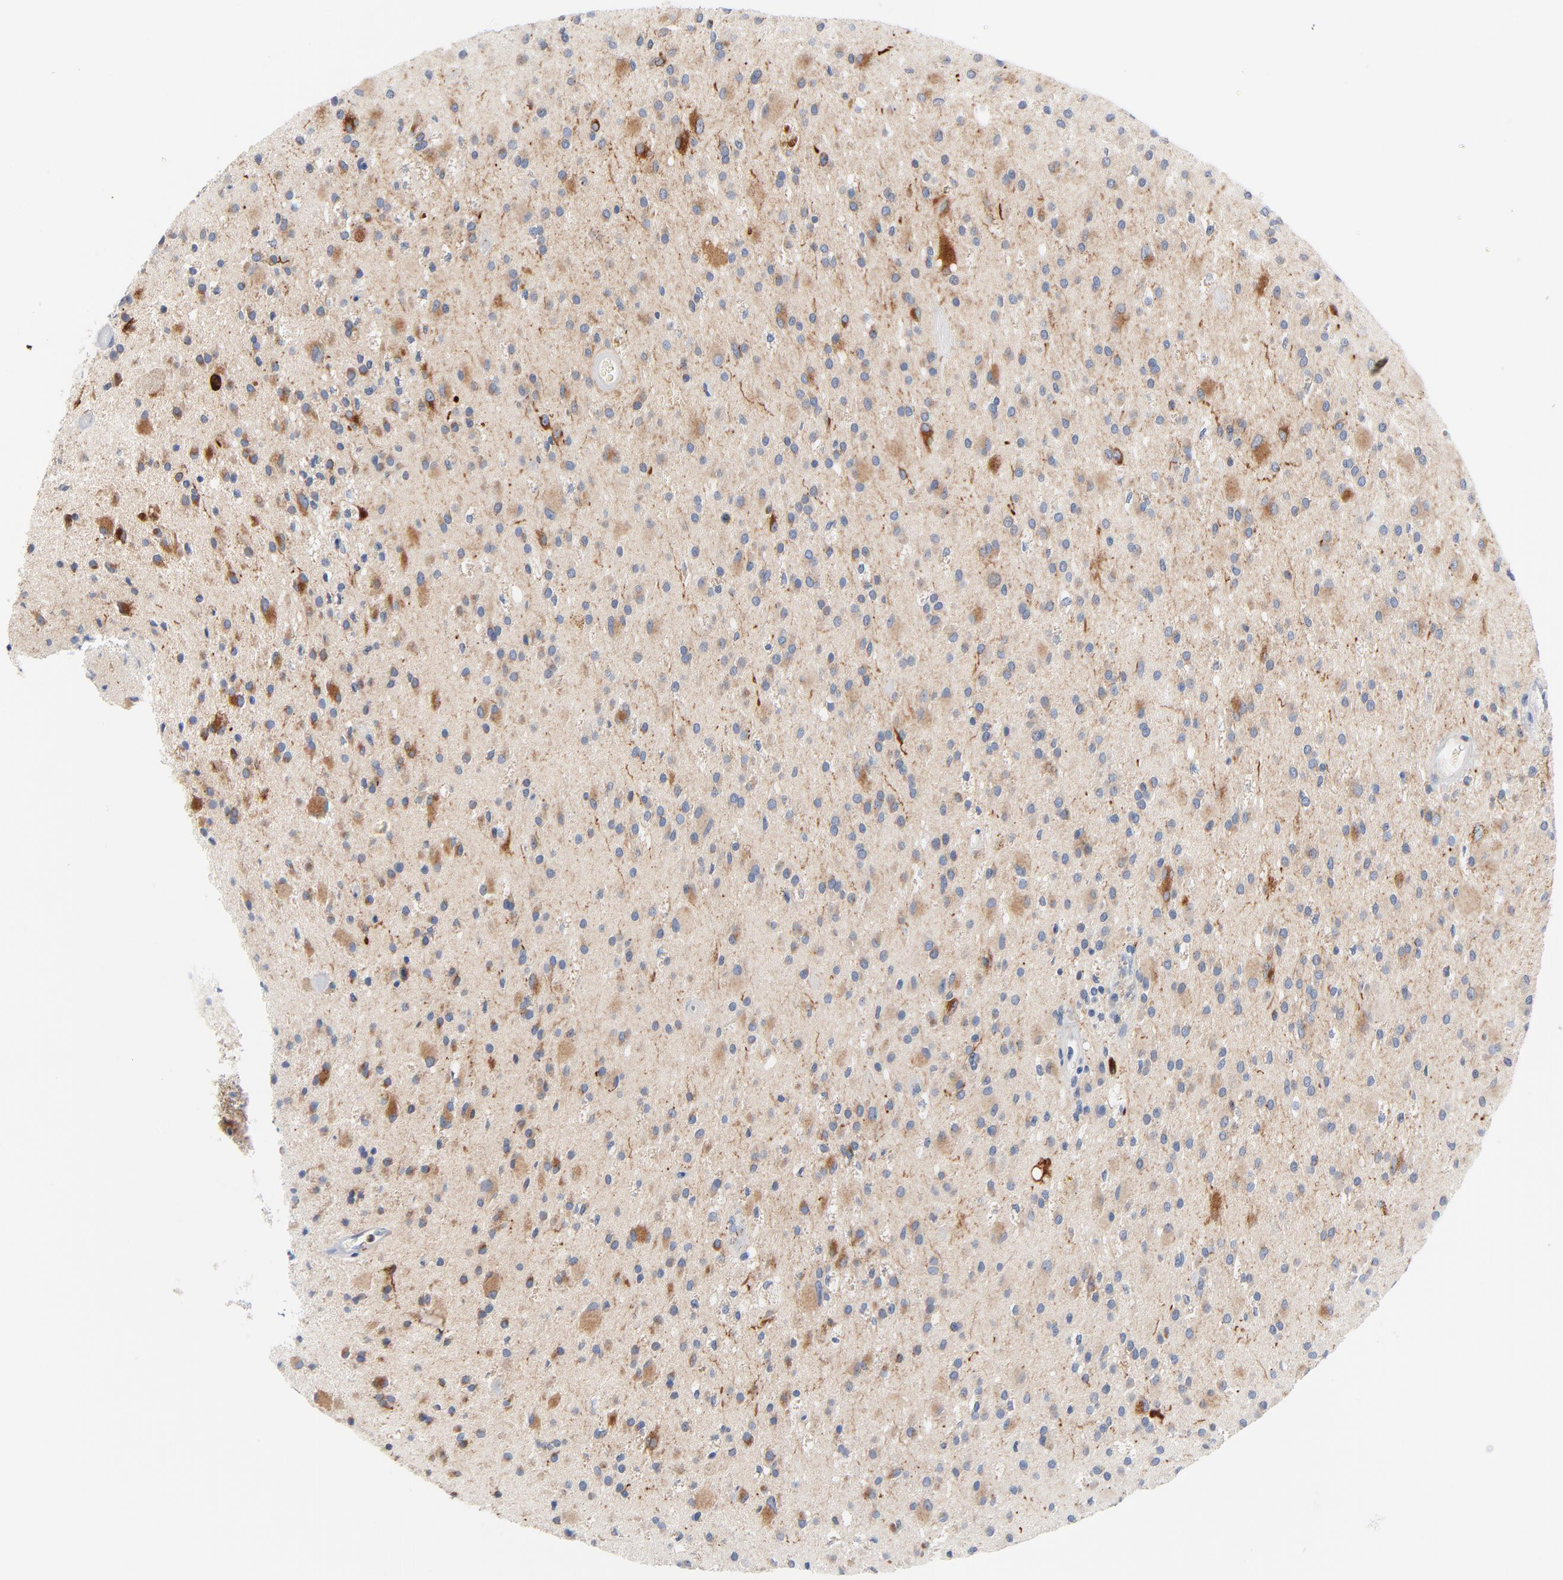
{"staining": {"intensity": "weak", "quantity": "<25%", "location": "cytoplasmic/membranous"}, "tissue": "glioma", "cell_type": "Tumor cells", "image_type": "cancer", "snomed": [{"axis": "morphology", "description": "Glioma, malignant, Low grade"}, {"axis": "topography", "description": "Brain"}], "caption": "High magnification brightfield microscopy of malignant glioma (low-grade) stained with DAB (3,3'-diaminobenzidine) (brown) and counterstained with hematoxylin (blue): tumor cells show no significant staining.", "gene": "IFT43", "patient": {"sex": "male", "age": 58}}